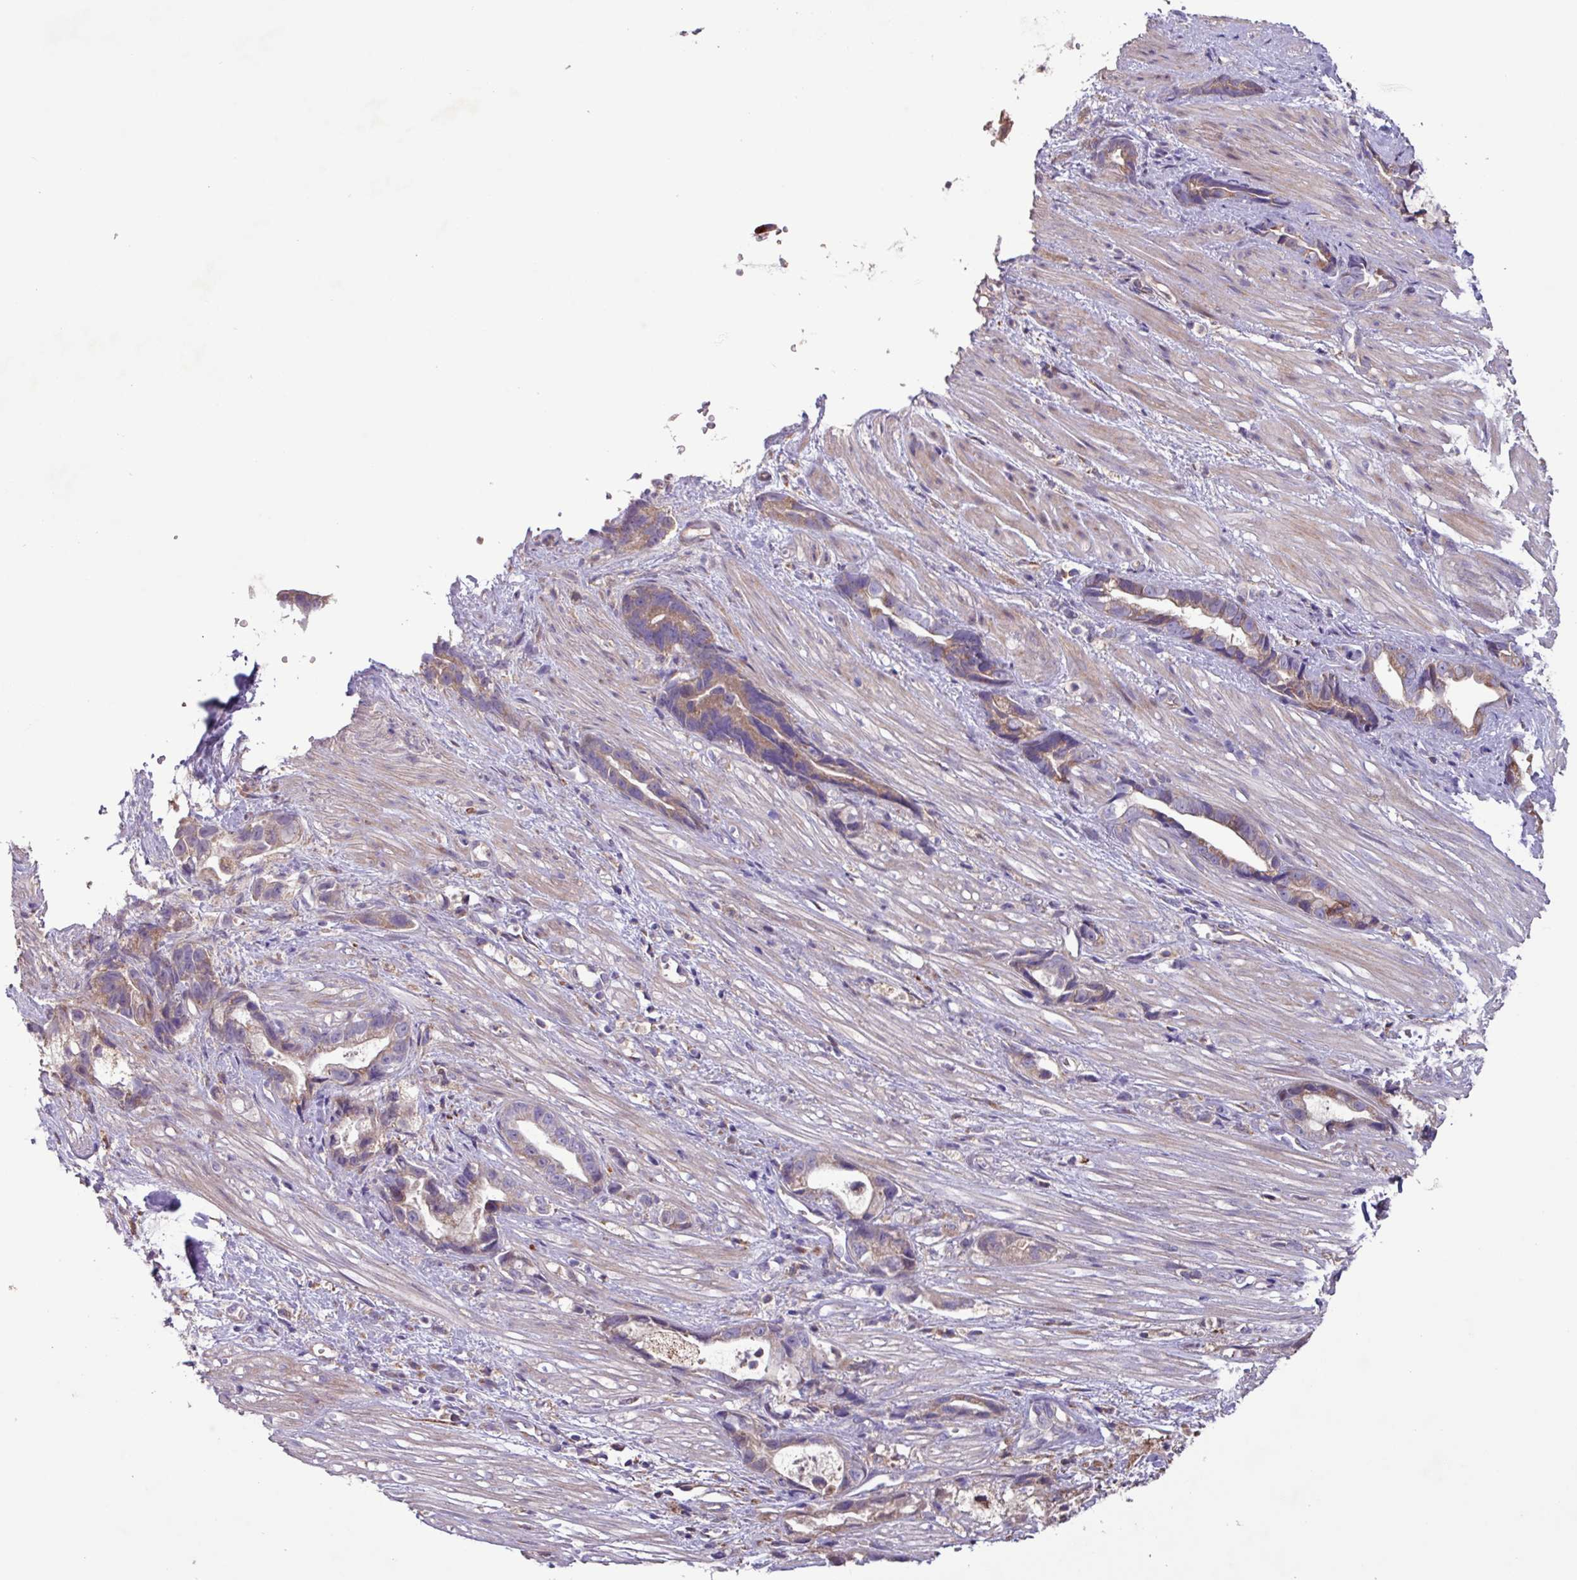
{"staining": {"intensity": "moderate", "quantity": ">75%", "location": "cytoplasmic/membranous"}, "tissue": "stomach cancer", "cell_type": "Tumor cells", "image_type": "cancer", "snomed": [{"axis": "morphology", "description": "Adenocarcinoma, NOS"}, {"axis": "topography", "description": "Stomach"}], "caption": "High-magnification brightfield microscopy of stomach cancer (adenocarcinoma) stained with DAB (brown) and counterstained with hematoxylin (blue). tumor cells exhibit moderate cytoplasmic/membranous expression is present in about>75% of cells.", "gene": "PTPRQ", "patient": {"sex": "male", "age": 55}}